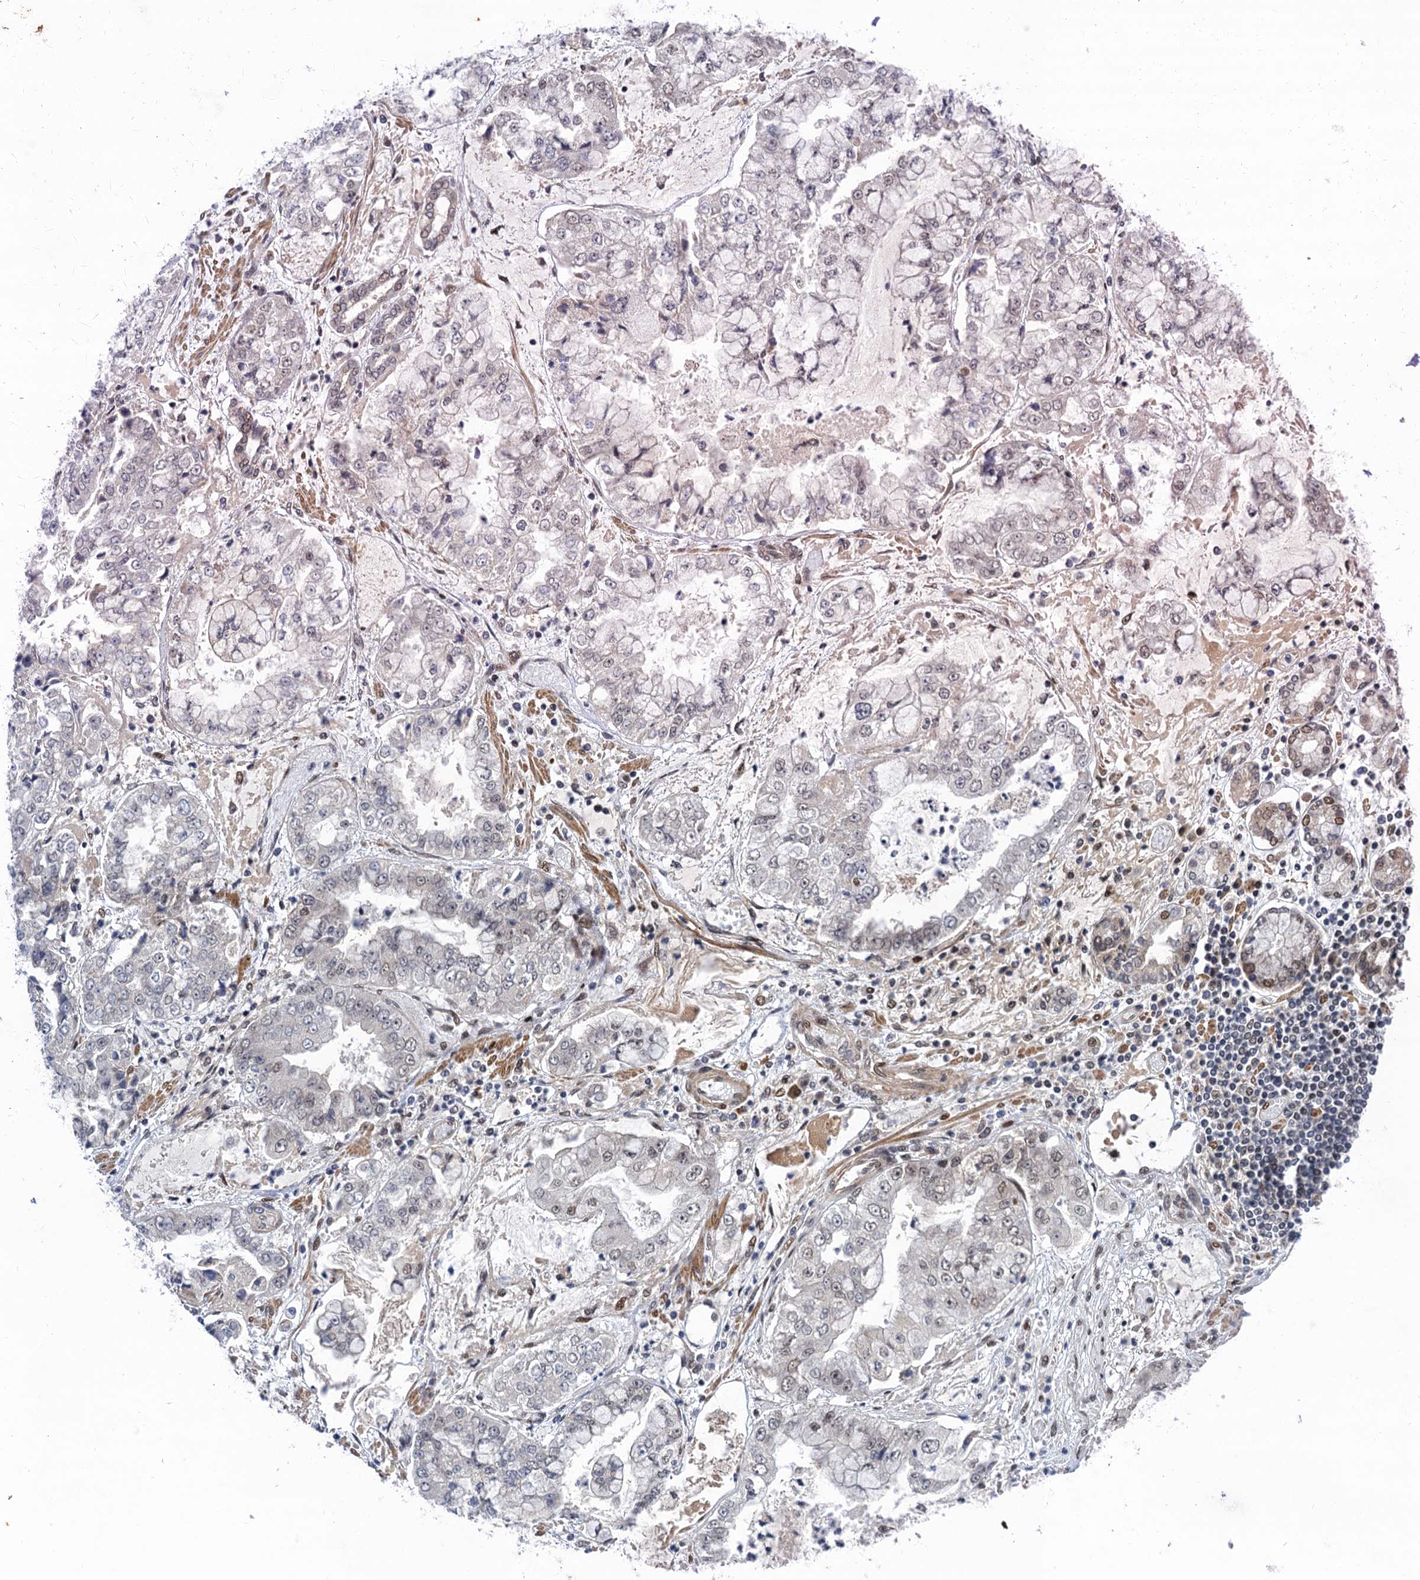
{"staining": {"intensity": "negative", "quantity": "none", "location": "none"}, "tissue": "stomach cancer", "cell_type": "Tumor cells", "image_type": "cancer", "snomed": [{"axis": "morphology", "description": "Adenocarcinoma, NOS"}, {"axis": "topography", "description": "Stomach"}], "caption": "DAB immunohistochemical staining of human stomach cancer demonstrates no significant staining in tumor cells.", "gene": "NEK8", "patient": {"sex": "male", "age": 76}}